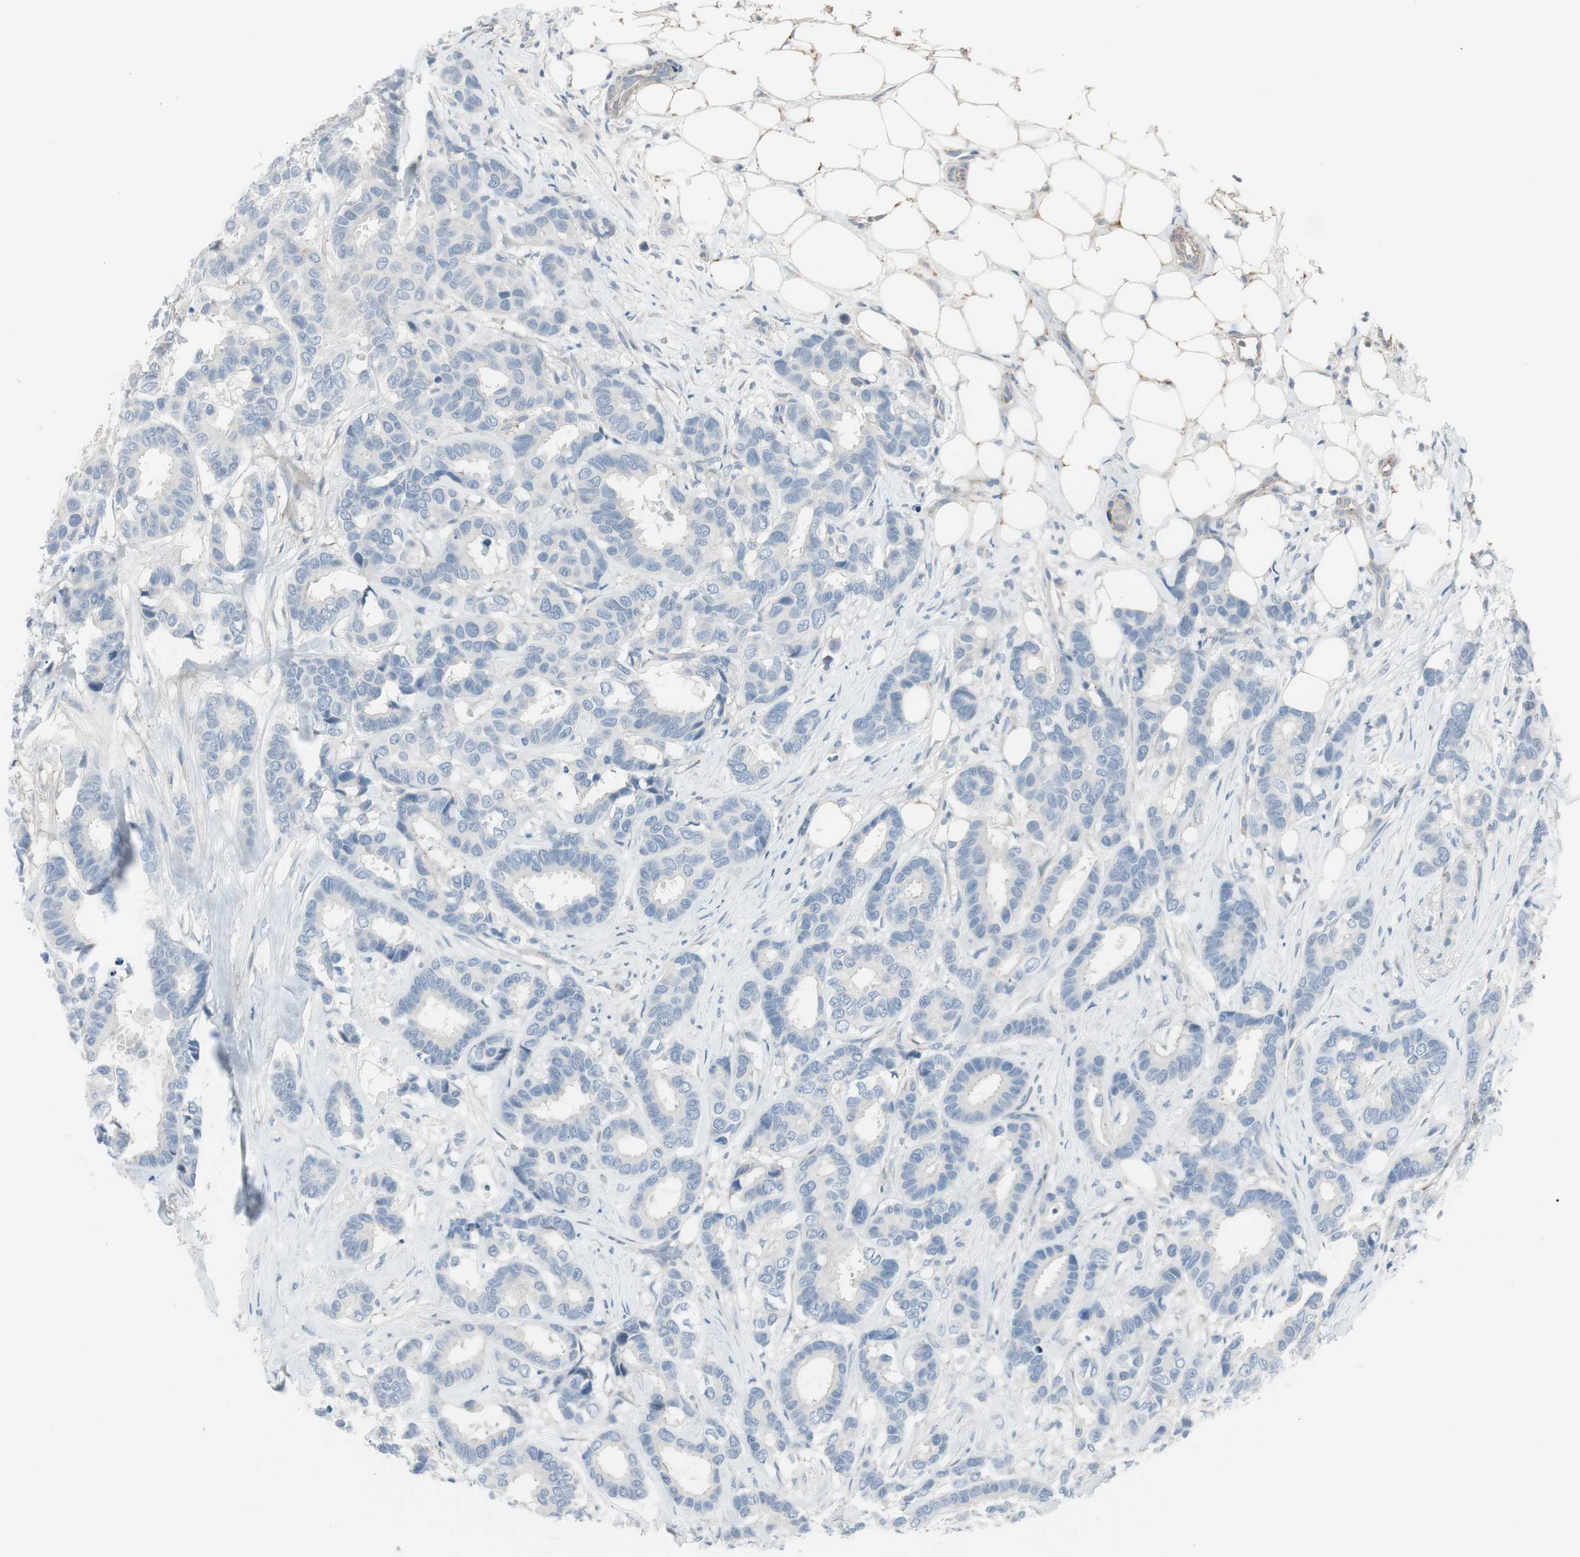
{"staining": {"intensity": "negative", "quantity": "none", "location": "none"}, "tissue": "breast cancer", "cell_type": "Tumor cells", "image_type": "cancer", "snomed": [{"axis": "morphology", "description": "Duct carcinoma"}, {"axis": "topography", "description": "Breast"}], "caption": "Human breast cancer stained for a protein using immunohistochemistry demonstrates no positivity in tumor cells.", "gene": "CACNA2D1", "patient": {"sex": "female", "age": 87}}